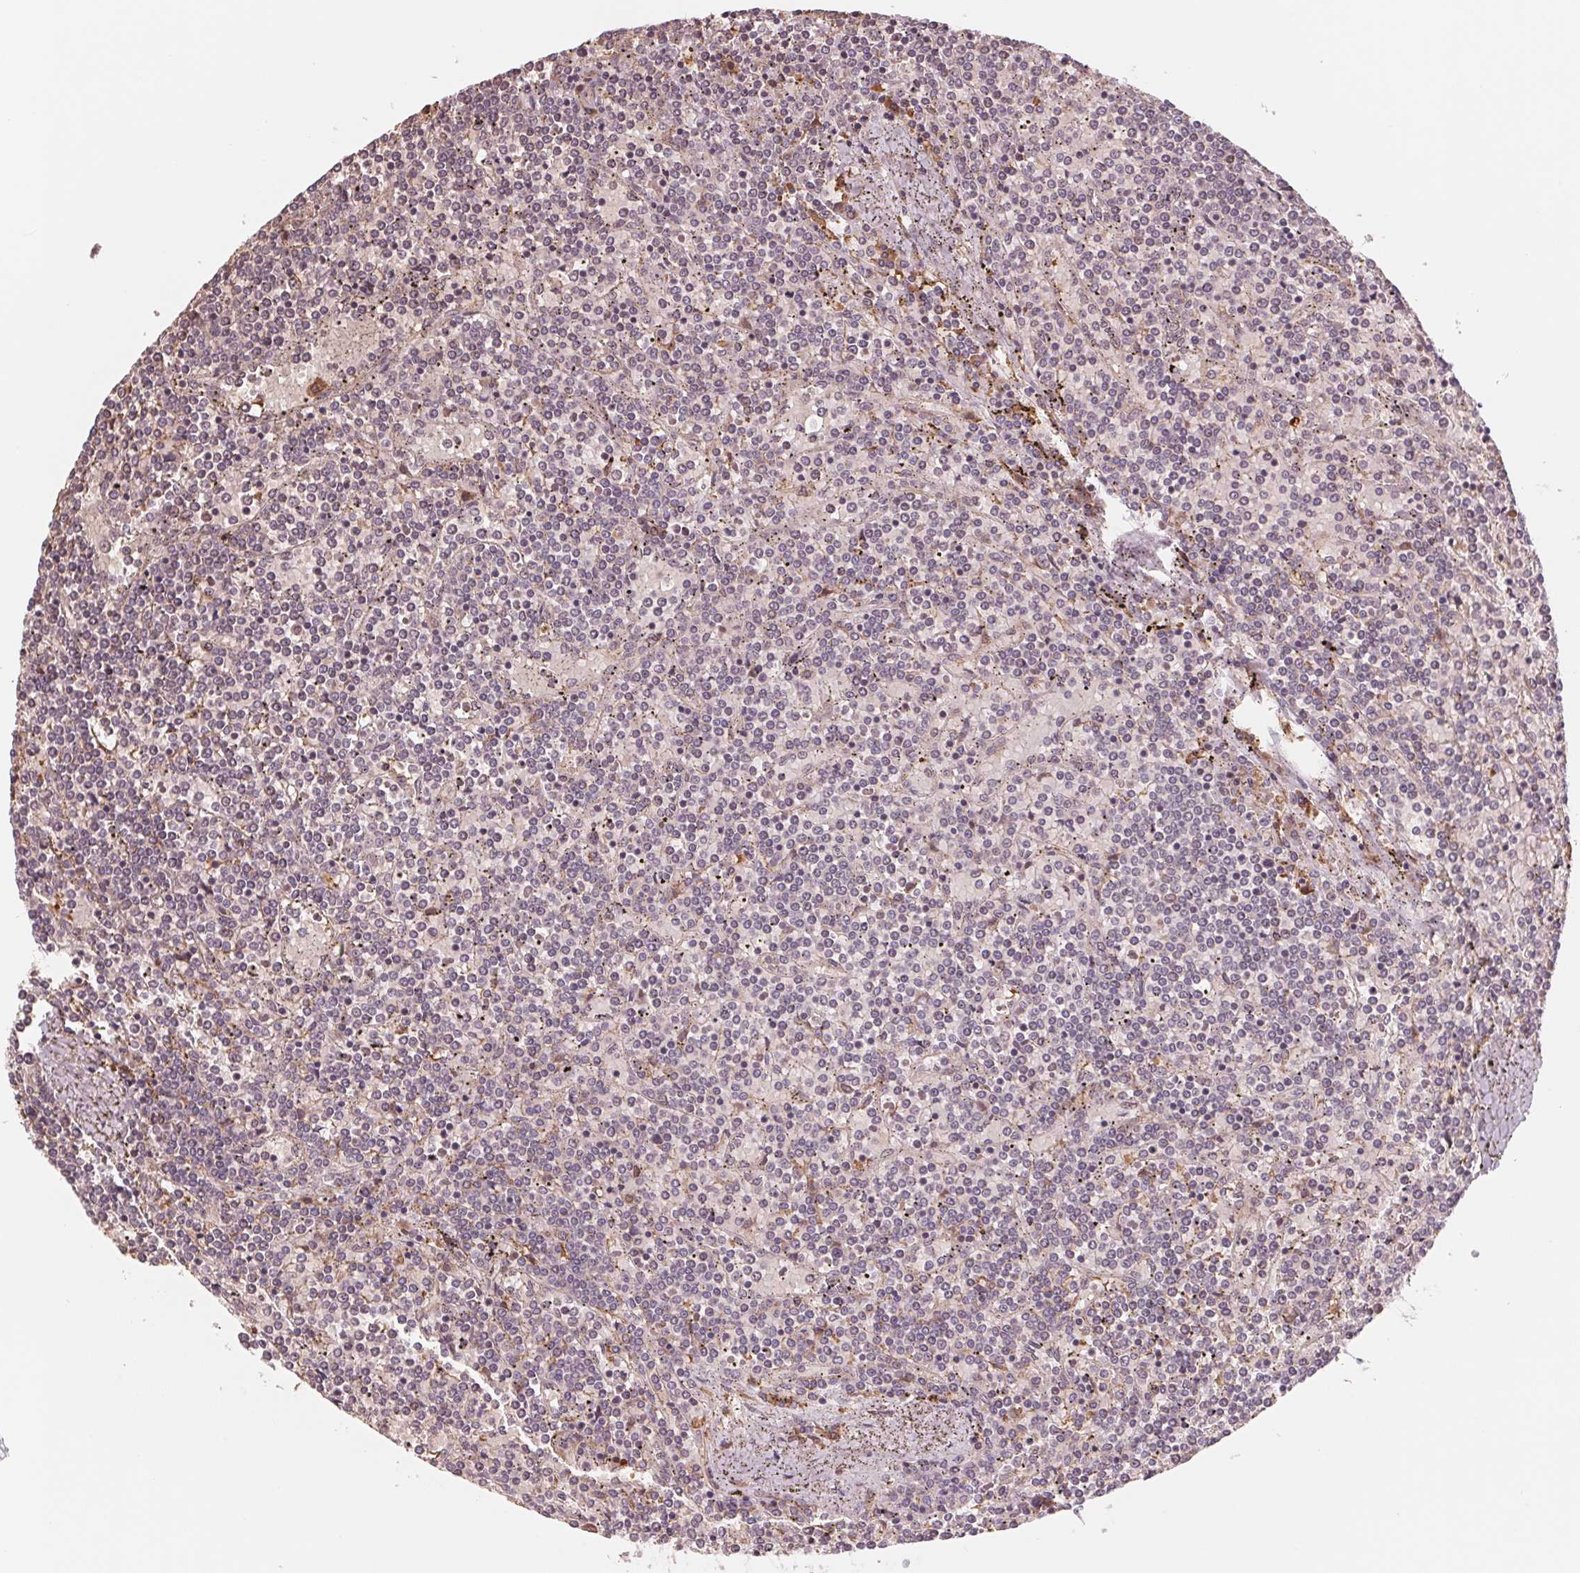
{"staining": {"intensity": "negative", "quantity": "none", "location": "none"}, "tissue": "lymphoma", "cell_type": "Tumor cells", "image_type": "cancer", "snomed": [{"axis": "morphology", "description": "Malignant lymphoma, non-Hodgkin's type, Low grade"}, {"axis": "topography", "description": "Spleen"}], "caption": "Human lymphoma stained for a protein using IHC demonstrates no positivity in tumor cells.", "gene": "IL9R", "patient": {"sex": "female", "age": 19}}